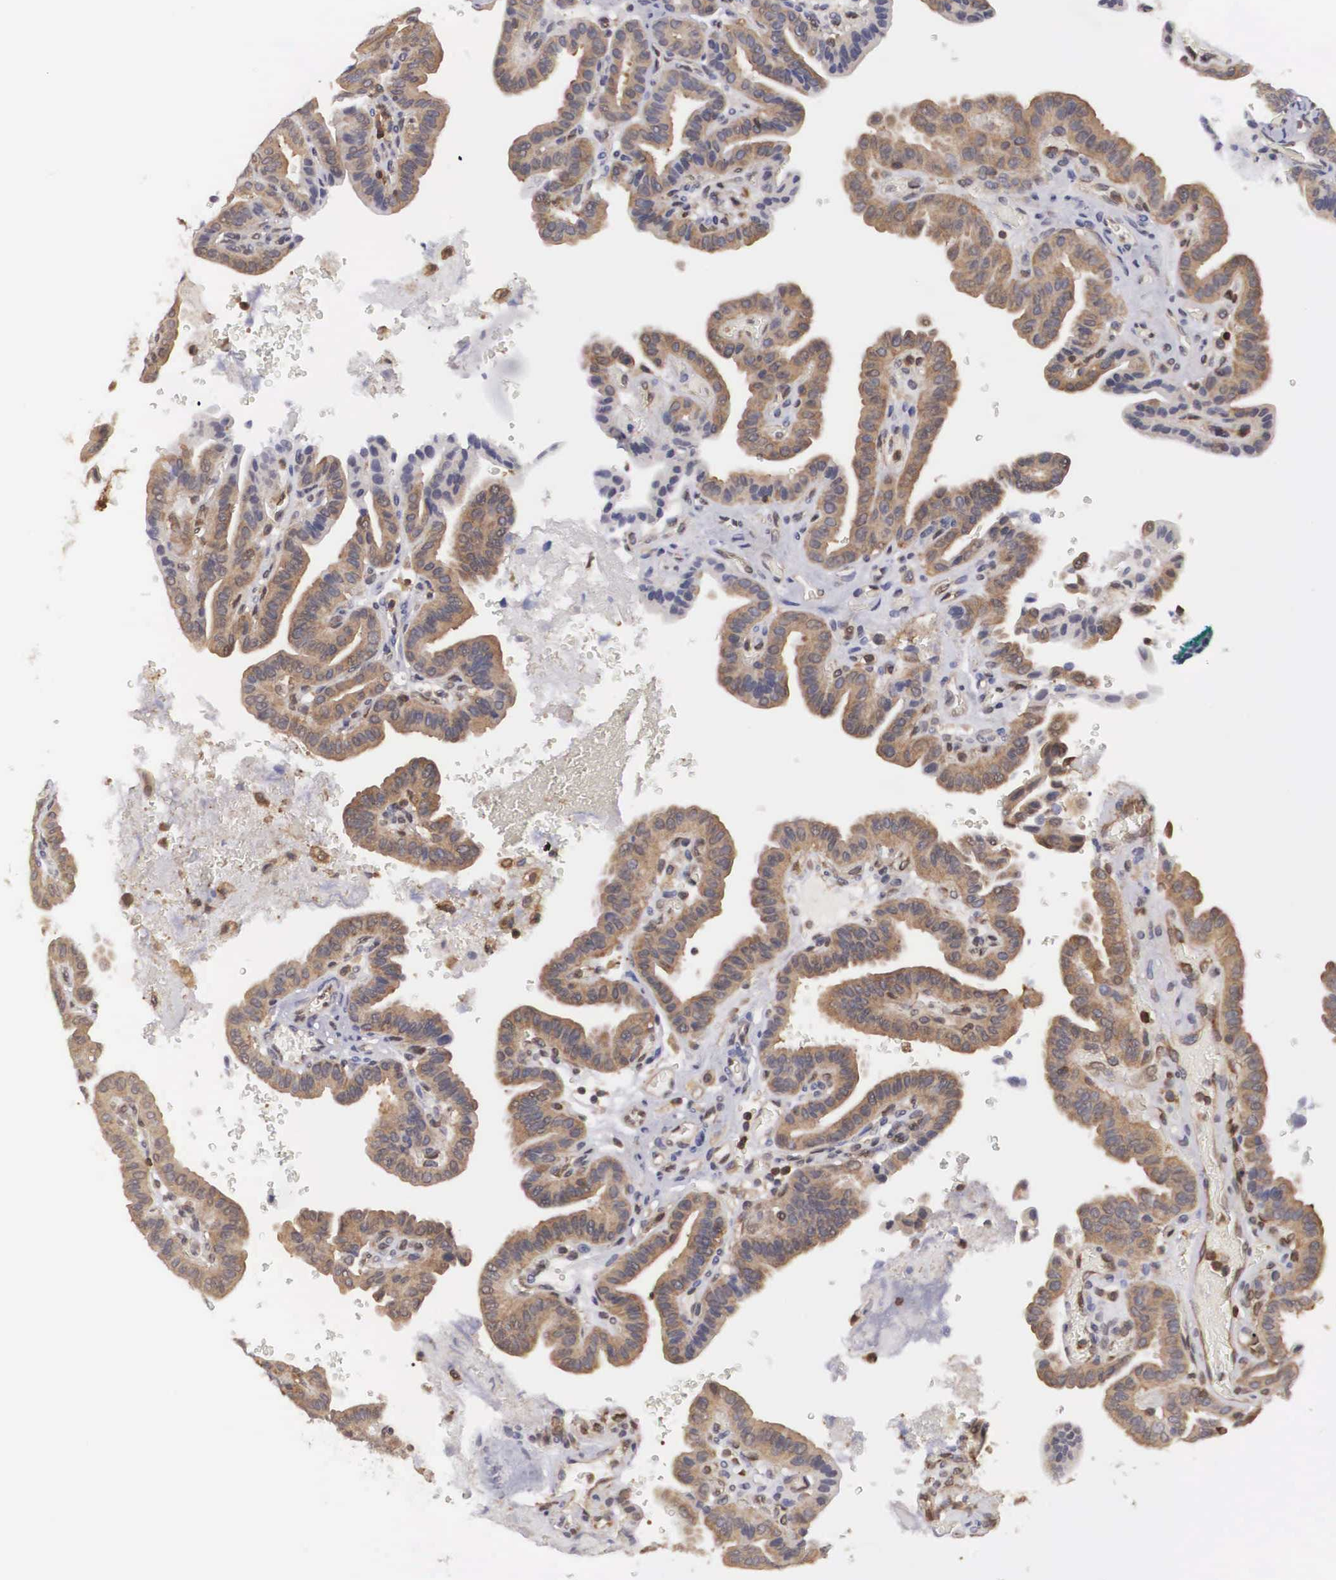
{"staining": {"intensity": "moderate", "quantity": ">75%", "location": "cytoplasmic/membranous"}, "tissue": "thyroid cancer", "cell_type": "Tumor cells", "image_type": "cancer", "snomed": [{"axis": "morphology", "description": "Papillary adenocarcinoma, NOS"}, {"axis": "topography", "description": "Thyroid gland"}], "caption": "IHC (DAB (3,3'-diaminobenzidine)) staining of human thyroid papillary adenocarcinoma demonstrates moderate cytoplasmic/membranous protein expression in approximately >75% of tumor cells.", "gene": "ADSL", "patient": {"sex": "male", "age": 87}}